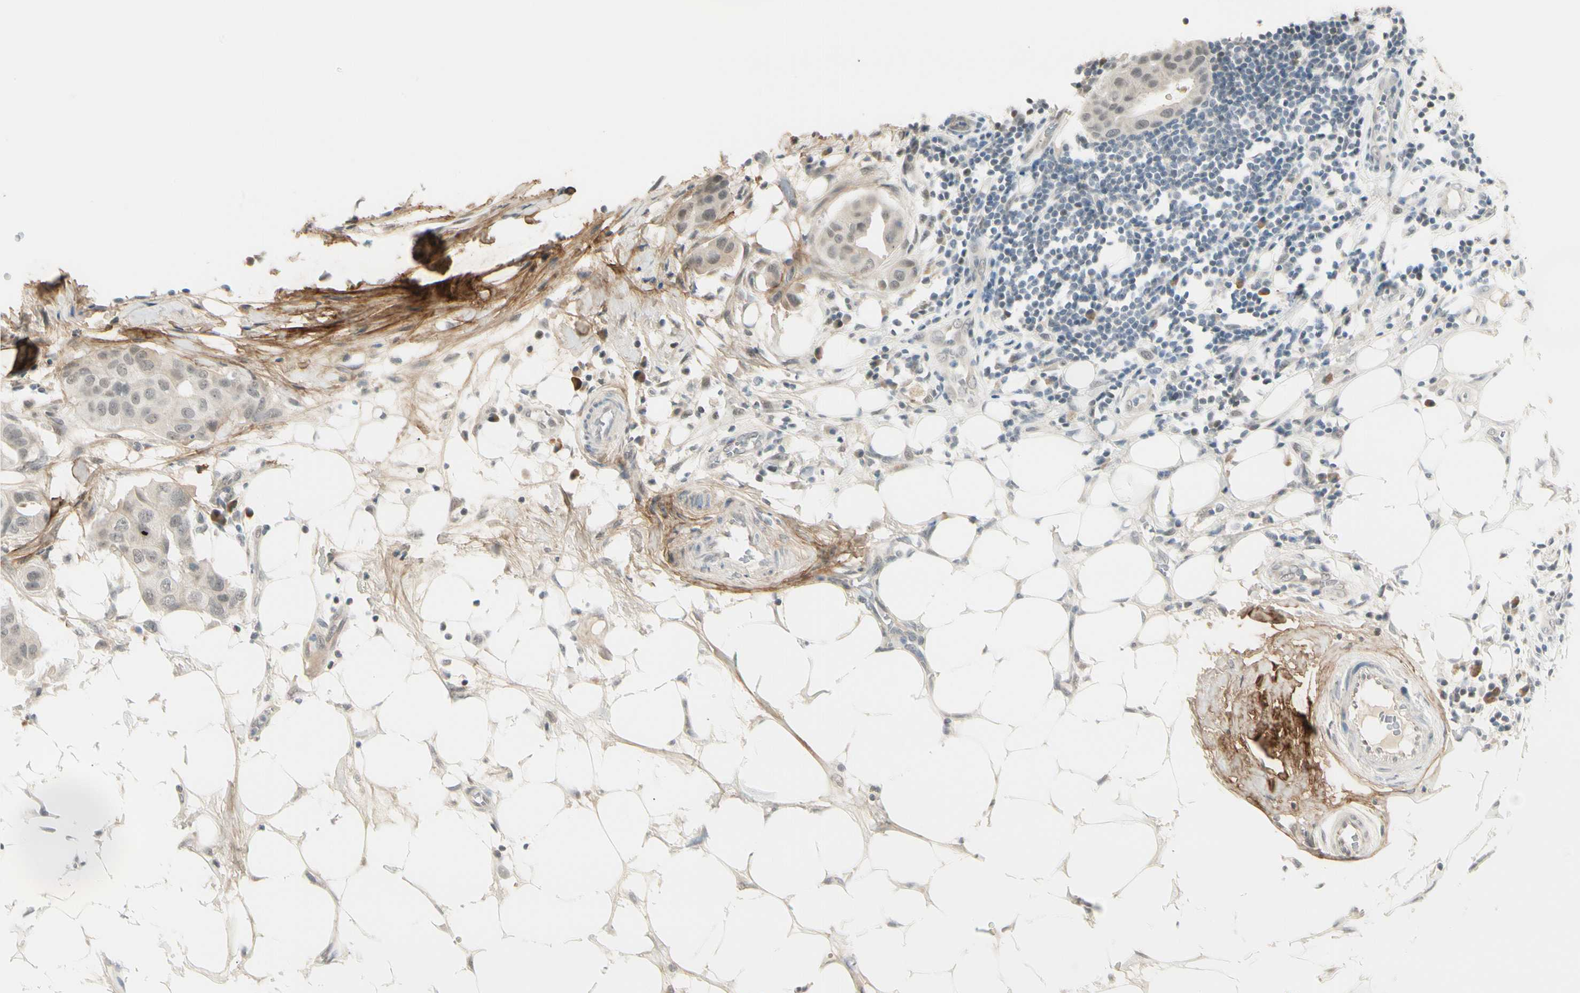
{"staining": {"intensity": "negative", "quantity": "none", "location": "none"}, "tissue": "breast cancer", "cell_type": "Tumor cells", "image_type": "cancer", "snomed": [{"axis": "morphology", "description": "Duct carcinoma"}, {"axis": "topography", "description": "Breast"}], "caption": "A high-resolution histopathology image shows immunohistochemistry (IHC) staining of breast cancer, which displays no significant staining in tumor cells.", "gene": "ASPN", "patient": {"sex": "female", "age": 40}}